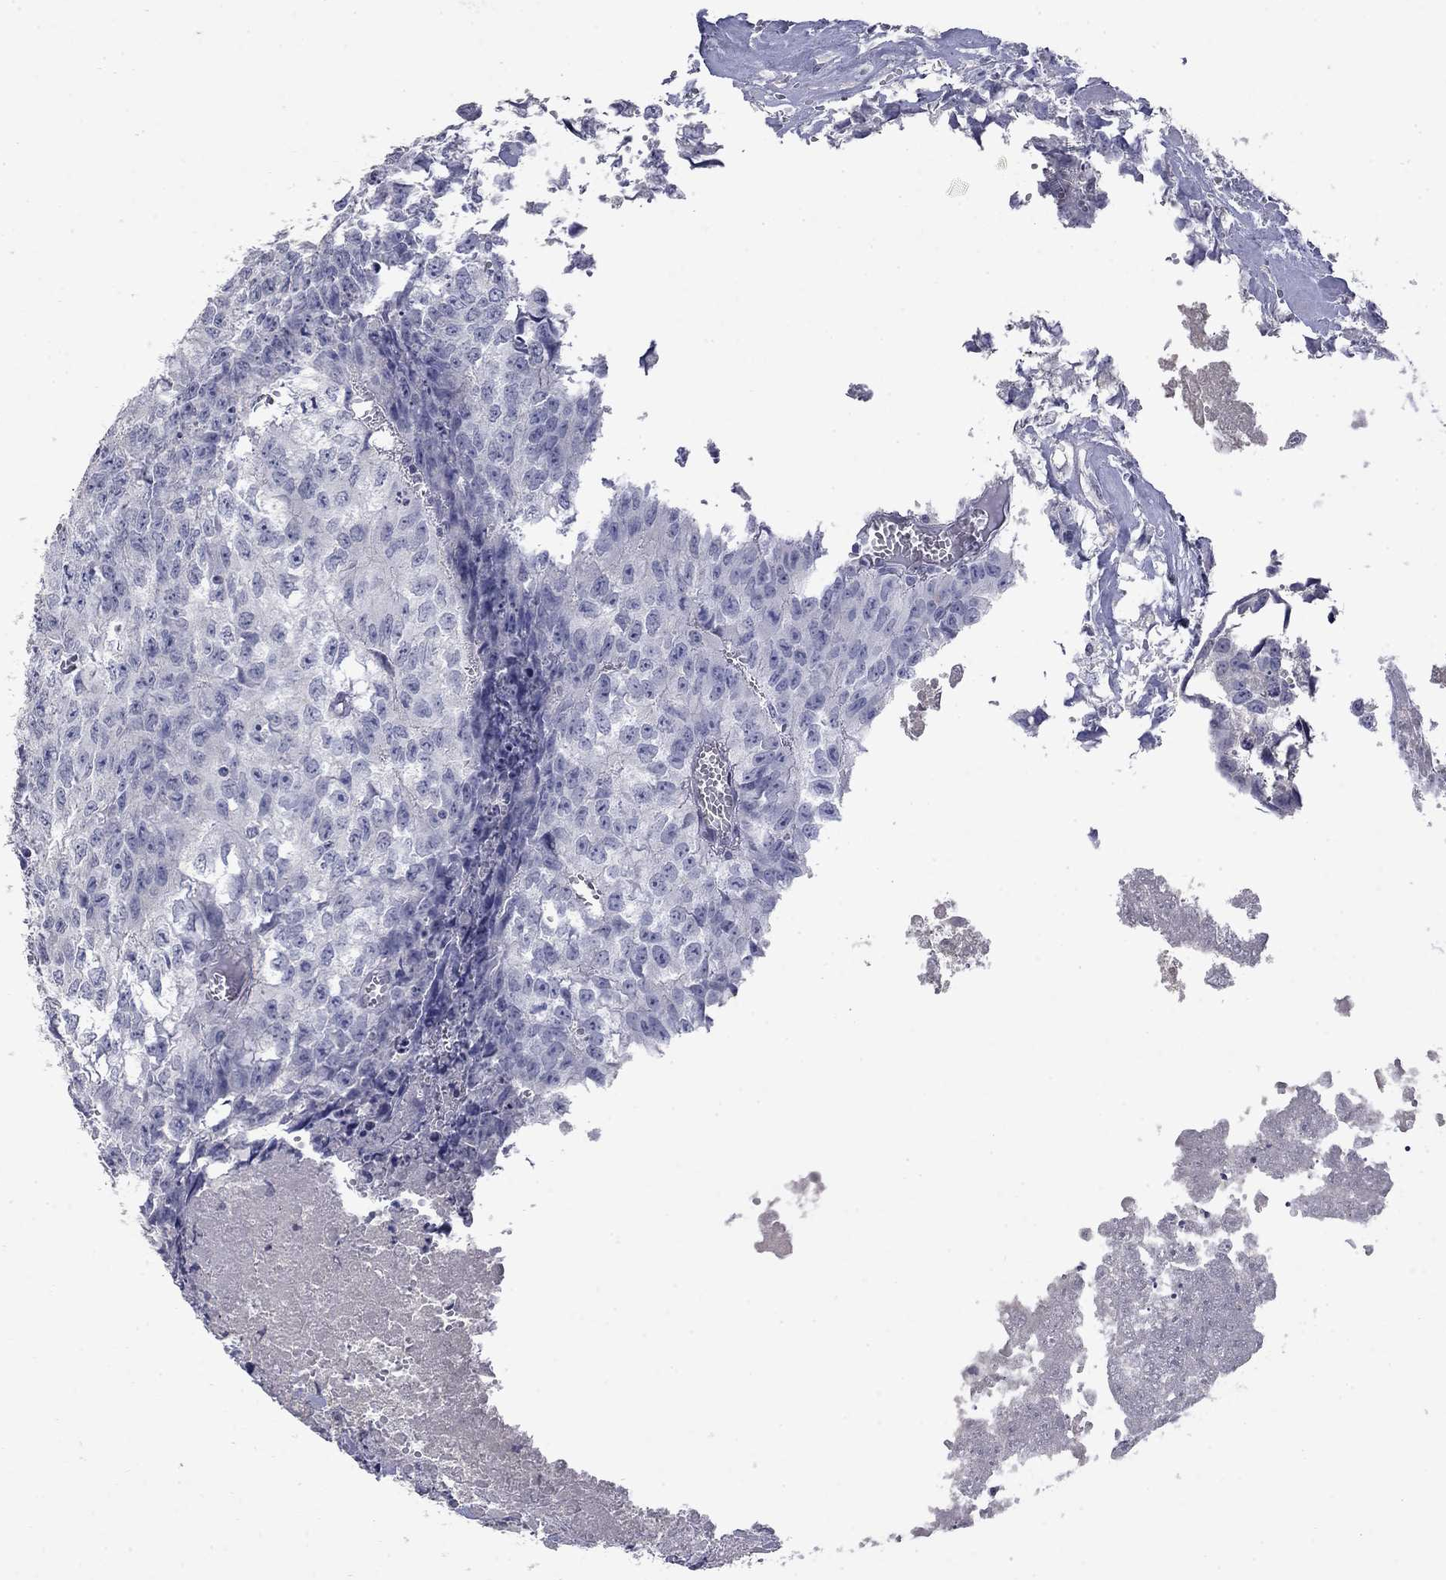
{"staining": {"intensity": "negative", "quantity": "none", "location": "none"}, "tissue": "testis cancer", "cell_type": "Tumor cells", "image_type": "cancer", "snomed": [{"axis": "morphology", "description": "Carcinoma, Embryonal, NOS"}, {"axis": "morphology", "description": "Teratoma, malignant, NOS"}, {"axis": "topography", "description": "Testis"}], "caption": "Human testis cancer (malignant teratoma) stained for a protein using IHC reveals no staining in tumor cells.", "gene": "SLC51A", "patient": {"sex": "male", "age": 24}}